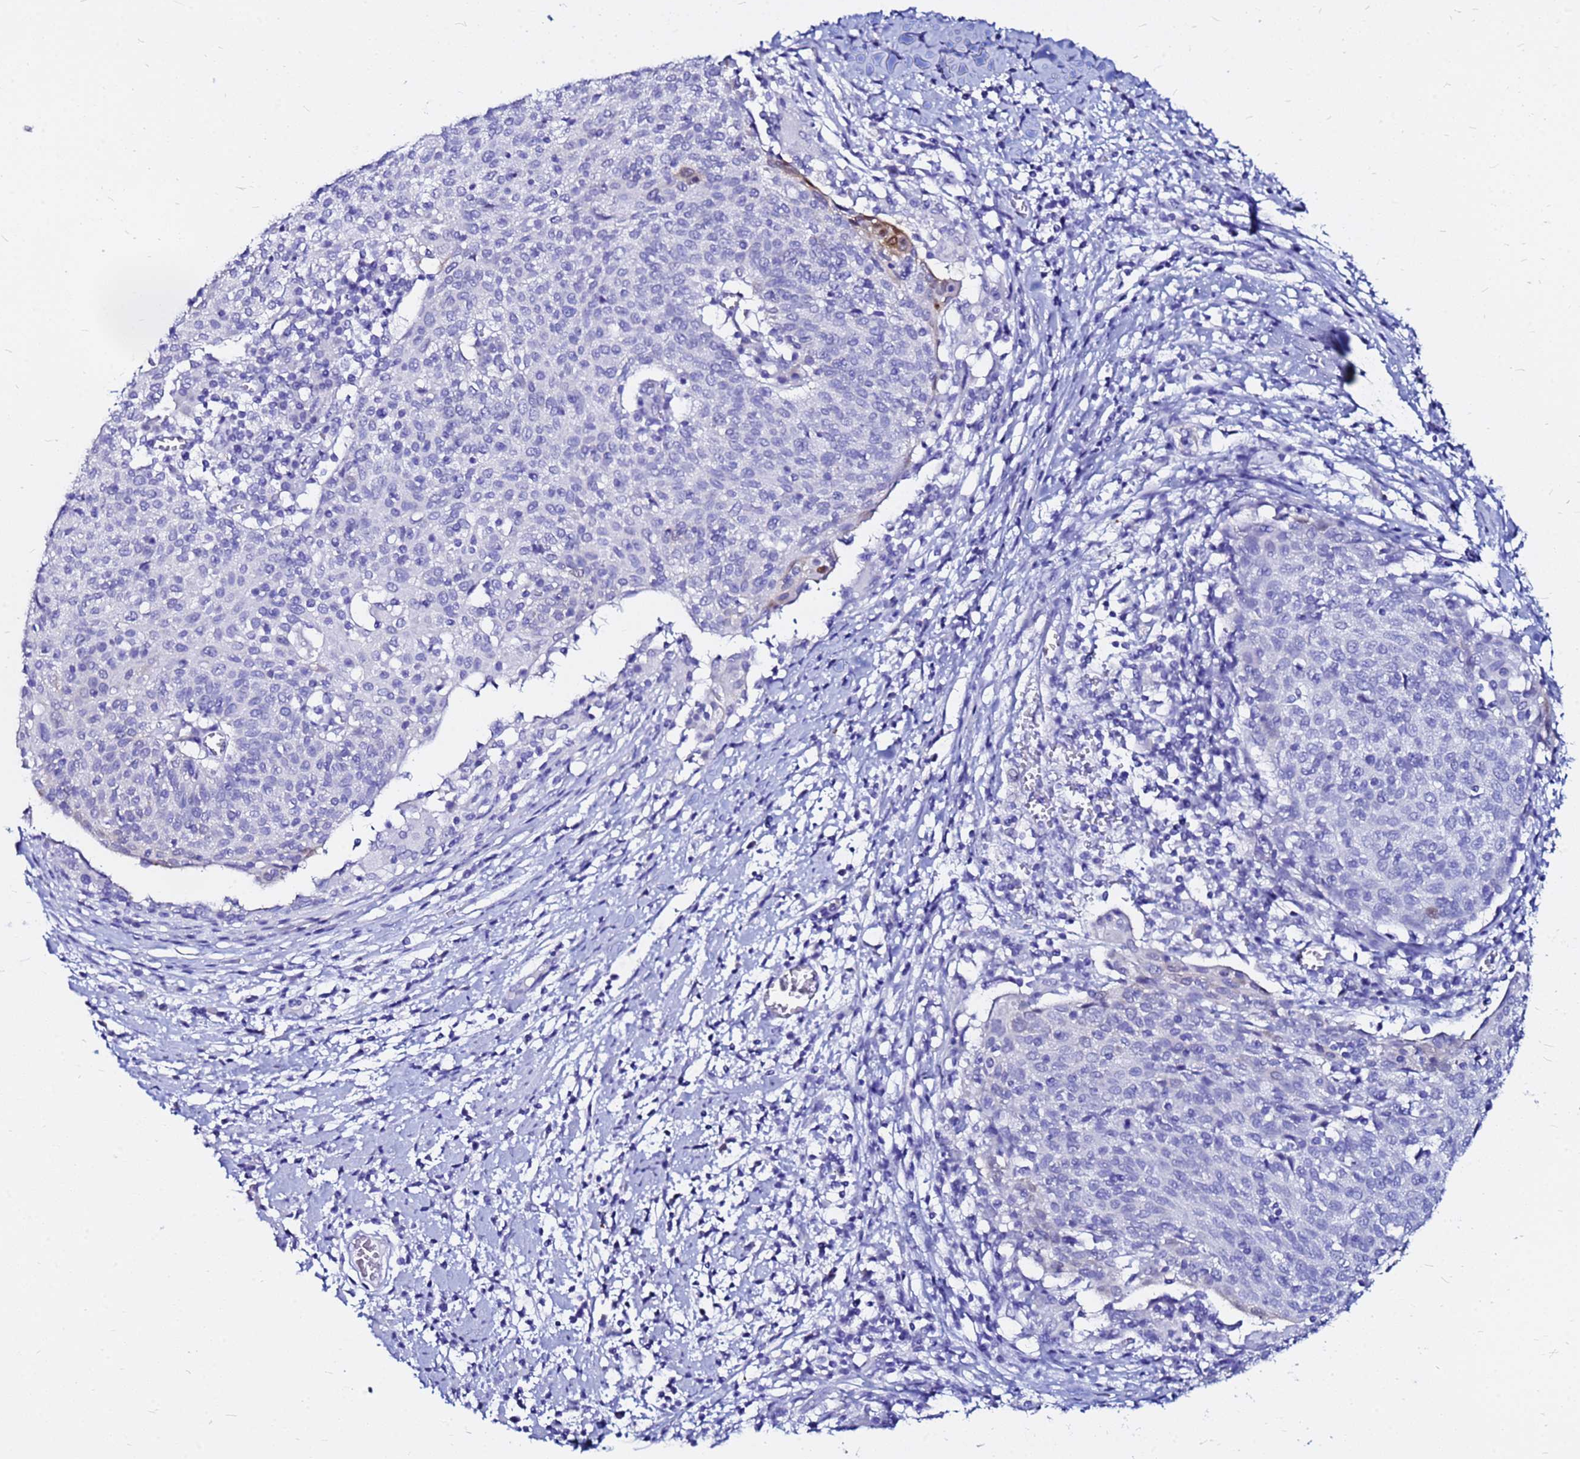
{"staining": {"intensity": "negative", "quantity": "none", "location": "none"}, "tissue": "cervical cancer", "cell_type": "Tumor cells", "image_type": "cancer", "snomed": [{"axis": "morphology", "description": "Squamous cell carcinoma, NOS"}, {"axis": "topography", "description": "Cervix"}], "caption": "An IHC micrograph of cervical squamous cell carcinoma is shown. There is no staining in tumor cells of cervical squamous cell carcinoma.", "gene": "PPP1R14C", "patient": {"sex": "female", "age": 52}}